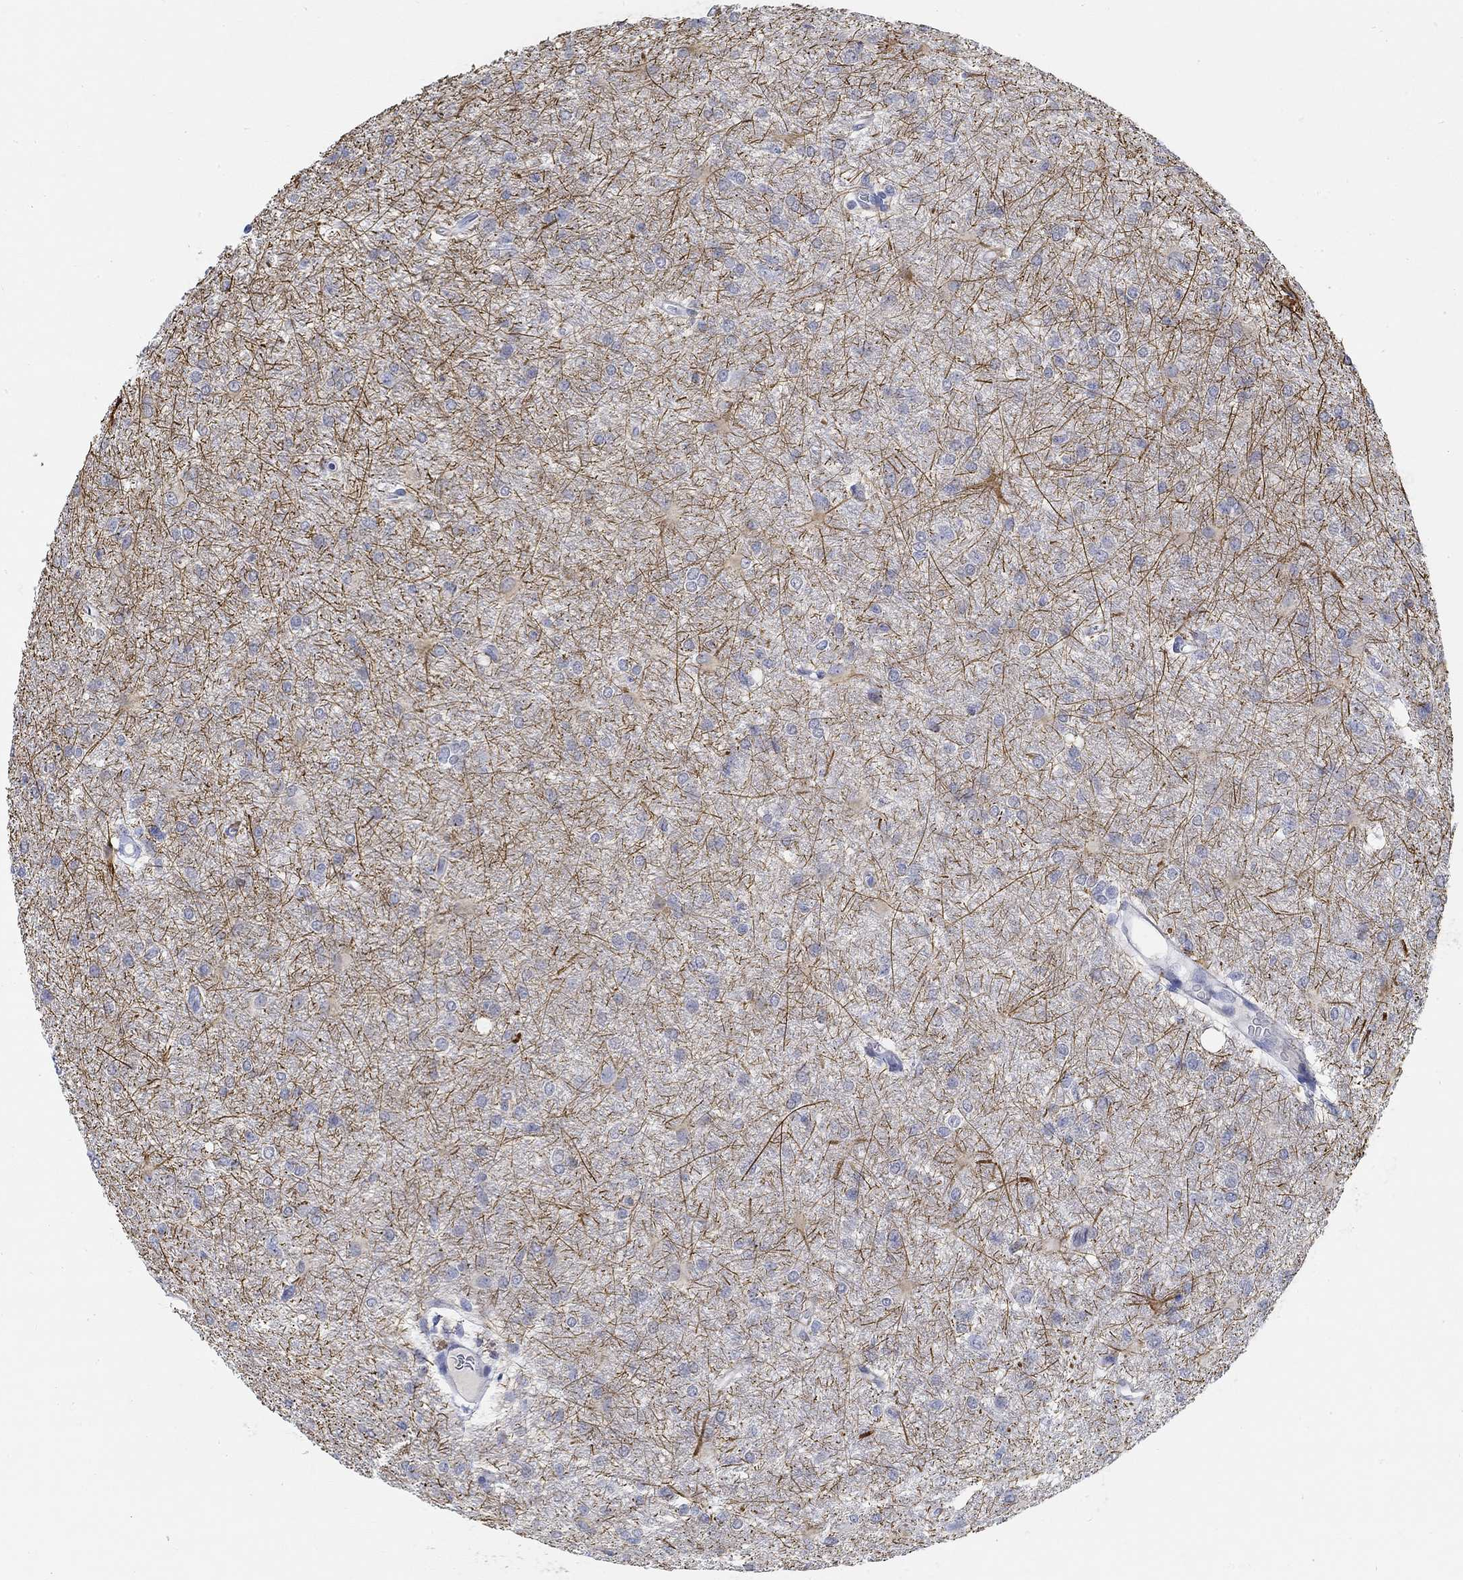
{"staining": {"intensity": "negative", "quantity": "none", "location": "none"}, "tissue": "glioma", "cell_type": "Tumor cells", "image_type": "cancer", "snomed": [{"axis": "morphology", "description": "Glioma, malignant, High grade"}, {"axis": "topography", "description": "Brain"}], "caption": "A micrograph of human glioma is negative for staining in tumor cells.", "gene": "SNTG2", "patient": {"sex": "male", "age": 68}}